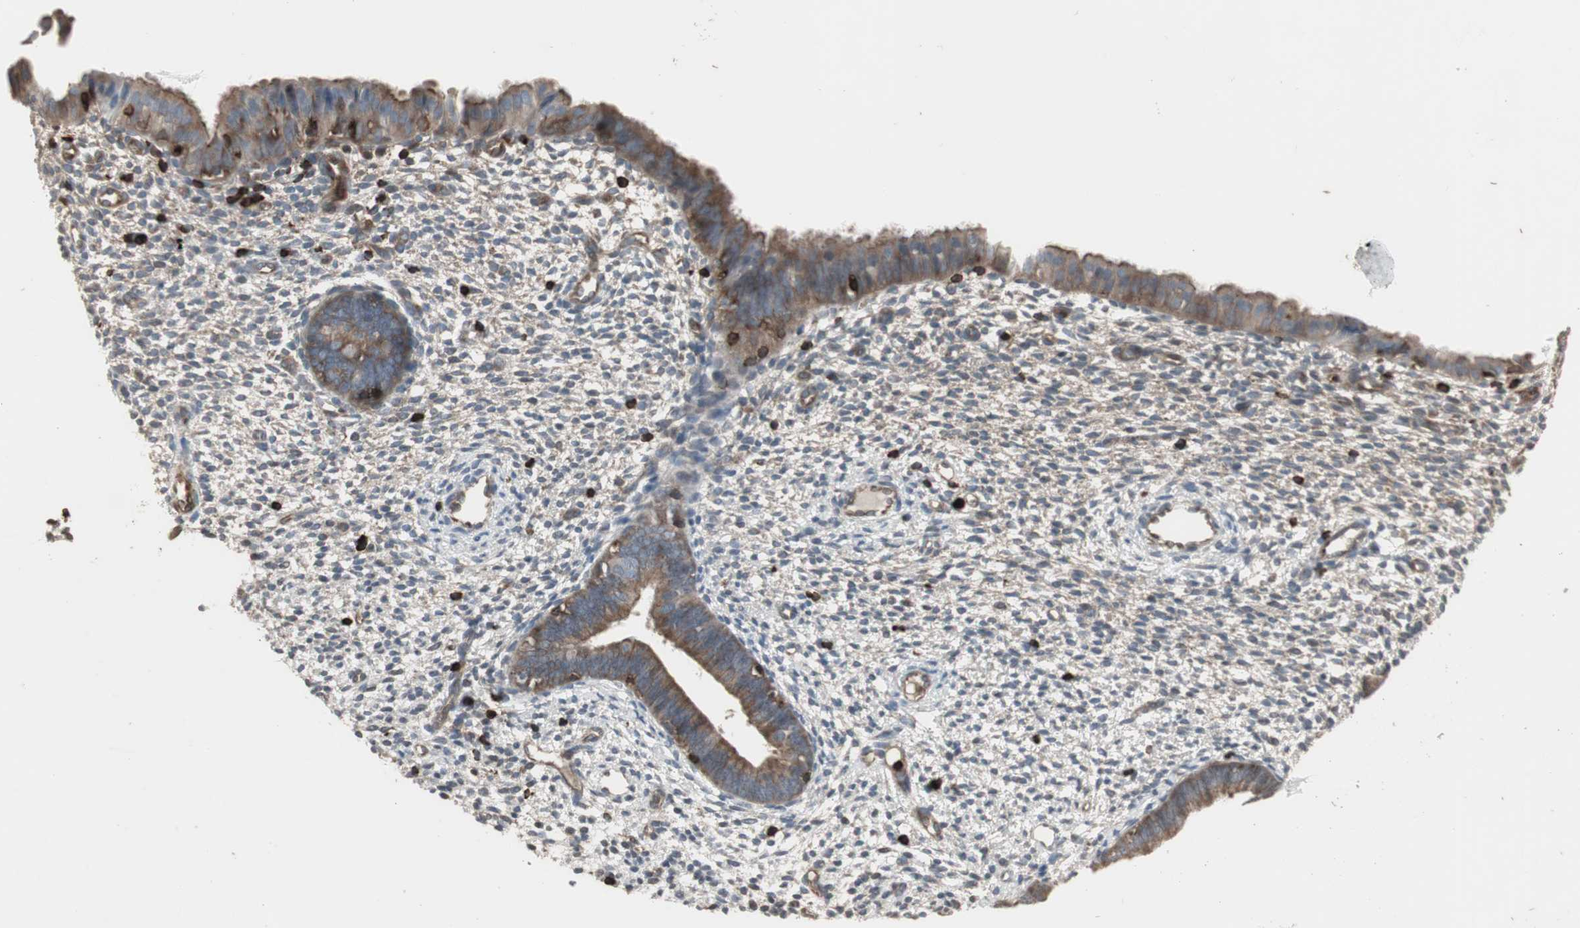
{"staining": {"intensity": "negative", "quantity": "none", "location": "none"}, "tissue": "endometrium", "cell_type": "Cells in endometrial stroma", "image_type": "normal", "snomed": [{"axis": "morphology", "description": "Normal tissue, NOS"}, {"axis": "topography", "description": "Endometrium"}], "caption": "Immunohistochemical staining of normal endometrium exhibits no significant positivity in cells in endometrial stroma.", "gene": "ARHGEF1", "patient": {"sex": "female", "age": 61}}